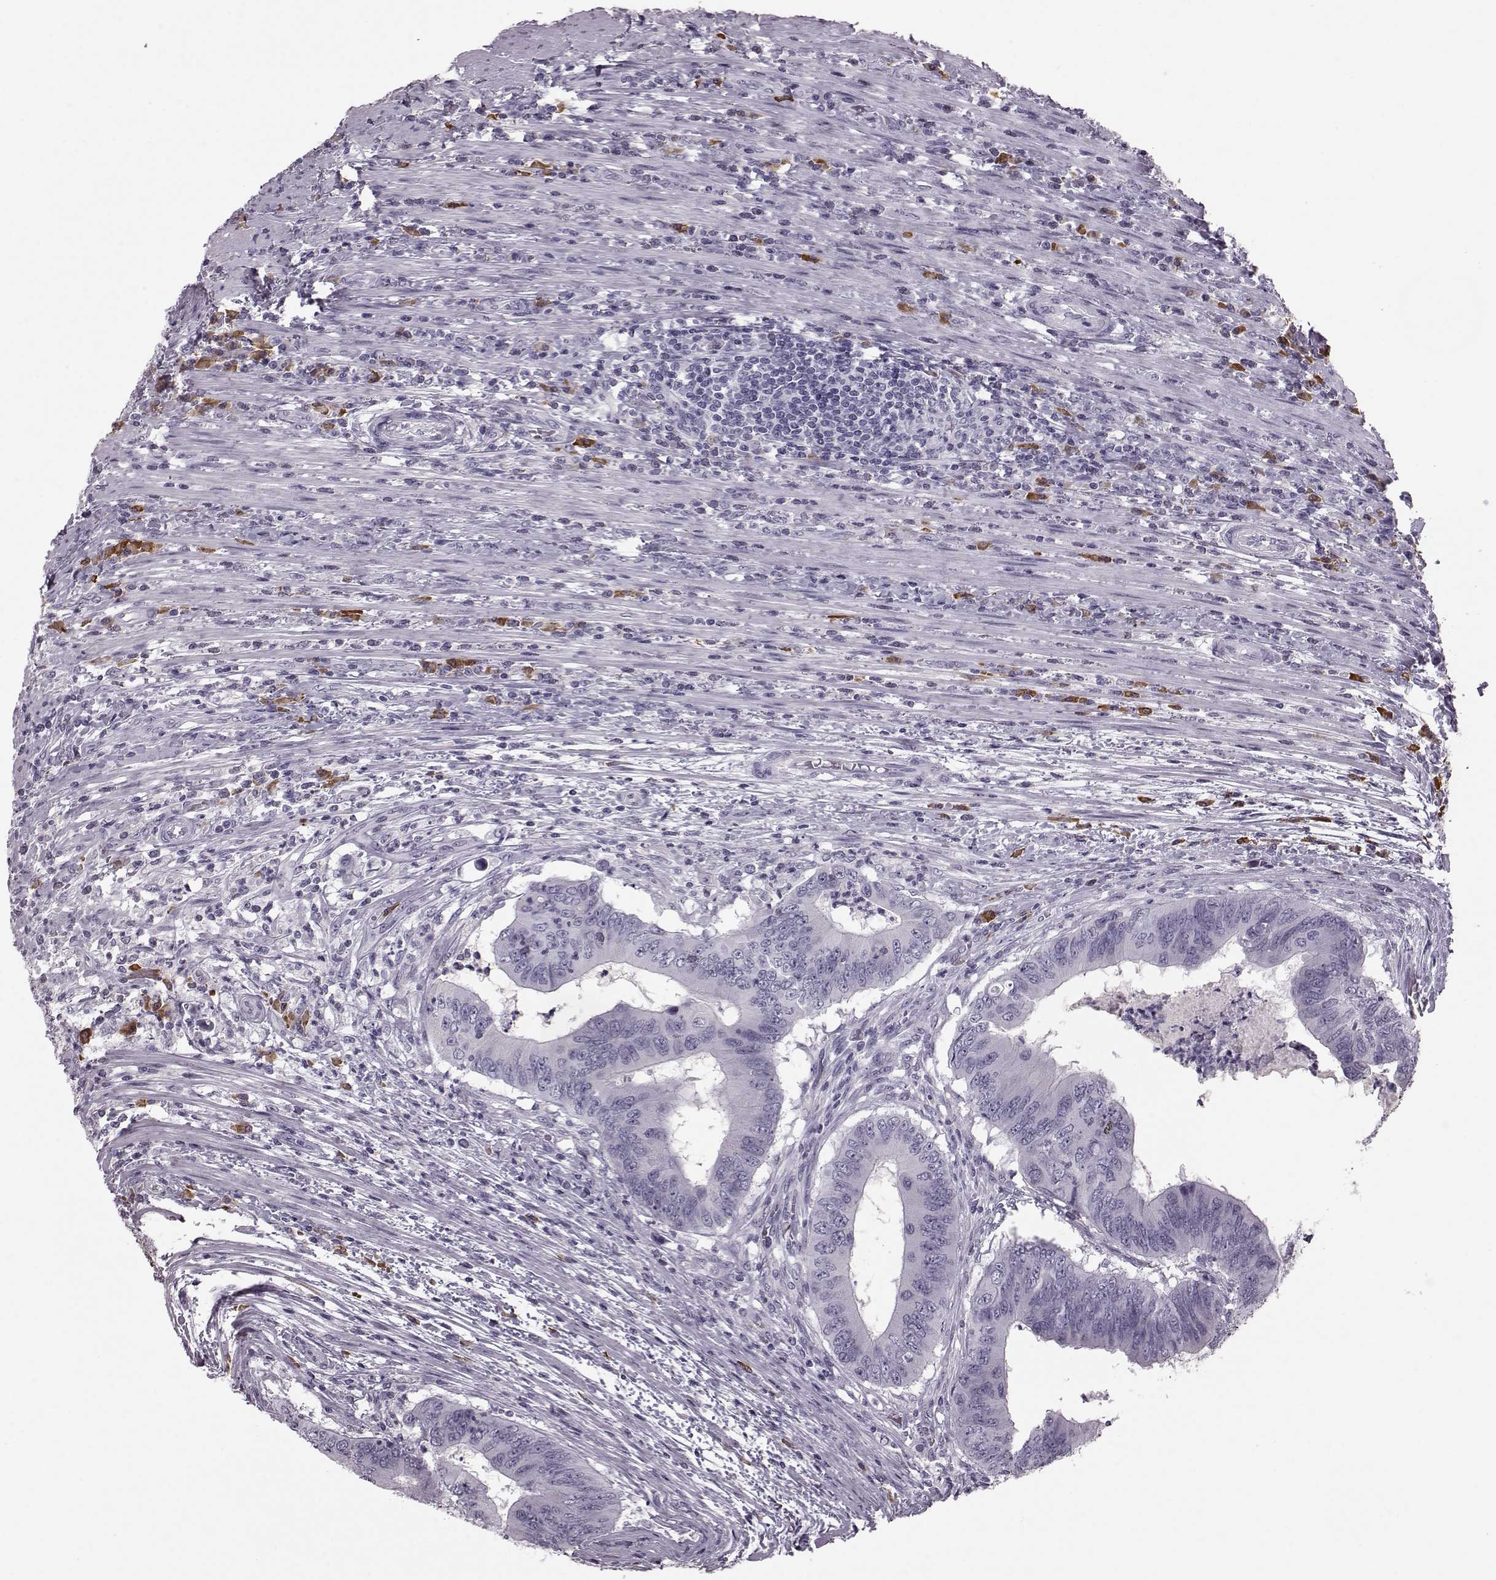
{"staining": {"intensity": "negative", "quantity": "none", "location": "none"}, "tissue": "colorectal cancer", "cell_type": "Tumor cells", "image_type": "cancer", "snomed": [{"axis": "morphology", "description": "Adenocarcinoma, NOS"}, {"axis": "topography", "description": "Colon"}], "caption": "Histopathology image shows no protein expression in tumor cells of adenocarcinoma (colorectal) tissue. (DAB (3,3'-diaminobenzidine) immunohistochemistry (IHC) with hematoxylin counter stain).", "gene": "JSRP1", "patient": {"sex": "male", "age": 53}}